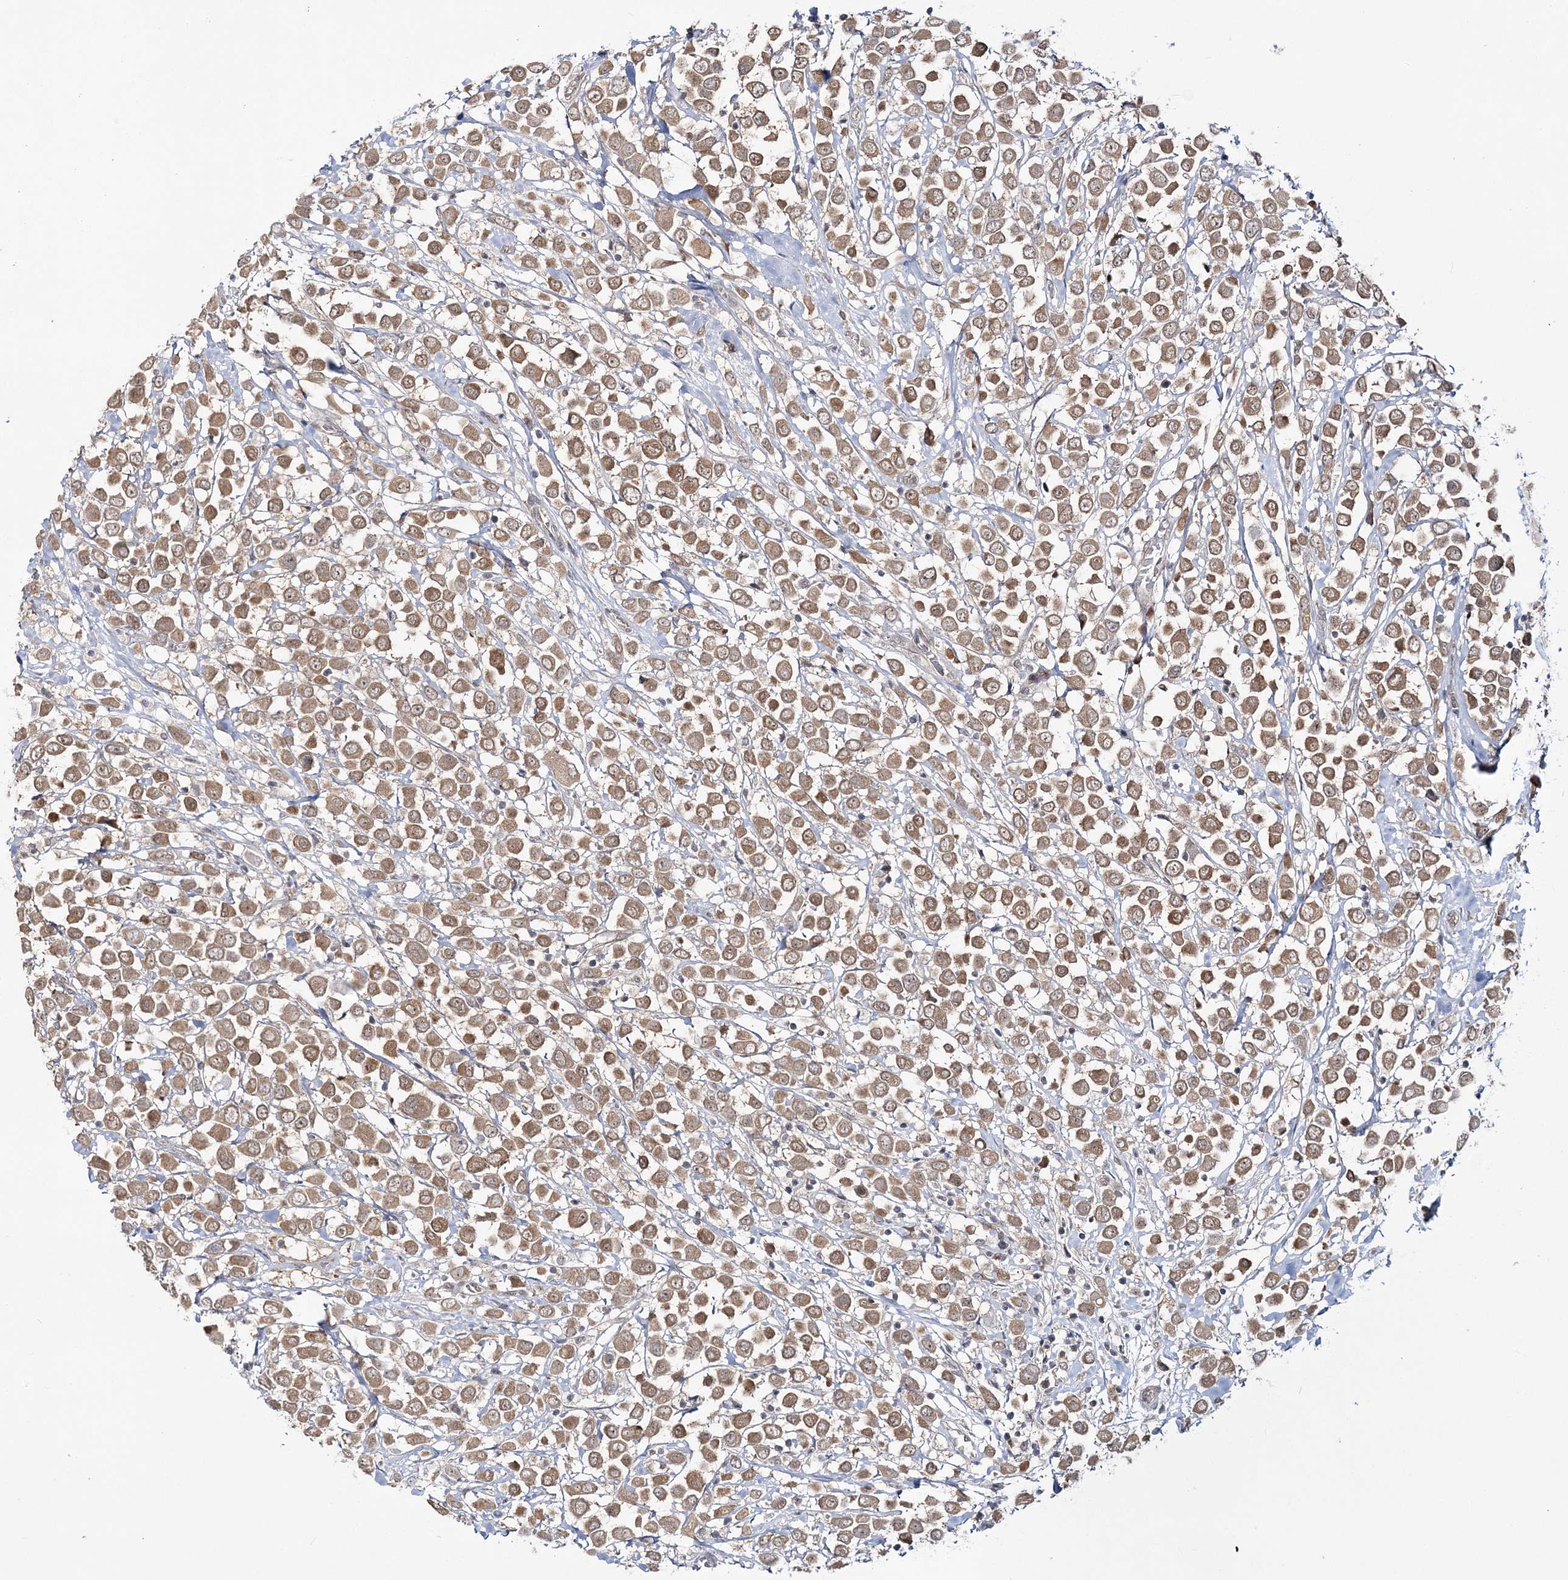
{"staining": {"intensity": "moderate", "quantity": ">75%", "location": "cytoplasmic/membranous"}, "tissue": "breast cancer", "cell_type": "Tumor cells", "image_type": "cancer", "snomed": [{"axis": "morphology", "description": "Duct carcinoma"}, {"axis": "topography", "description": "Breast"}], "caption": "Breast infiltrating ductal carcinoma stained for a protein demonstrates moderate cytoplasmic/membranous positivity in tumor cells. The staining was performed using DAB (3,3'-diaminobenzidine), with brown indicating positive protein expression. Nuclei are stained blue with hematoxylin.", "gene": "ZFAND6", "patient": {"sex": "female", "age": 61}}